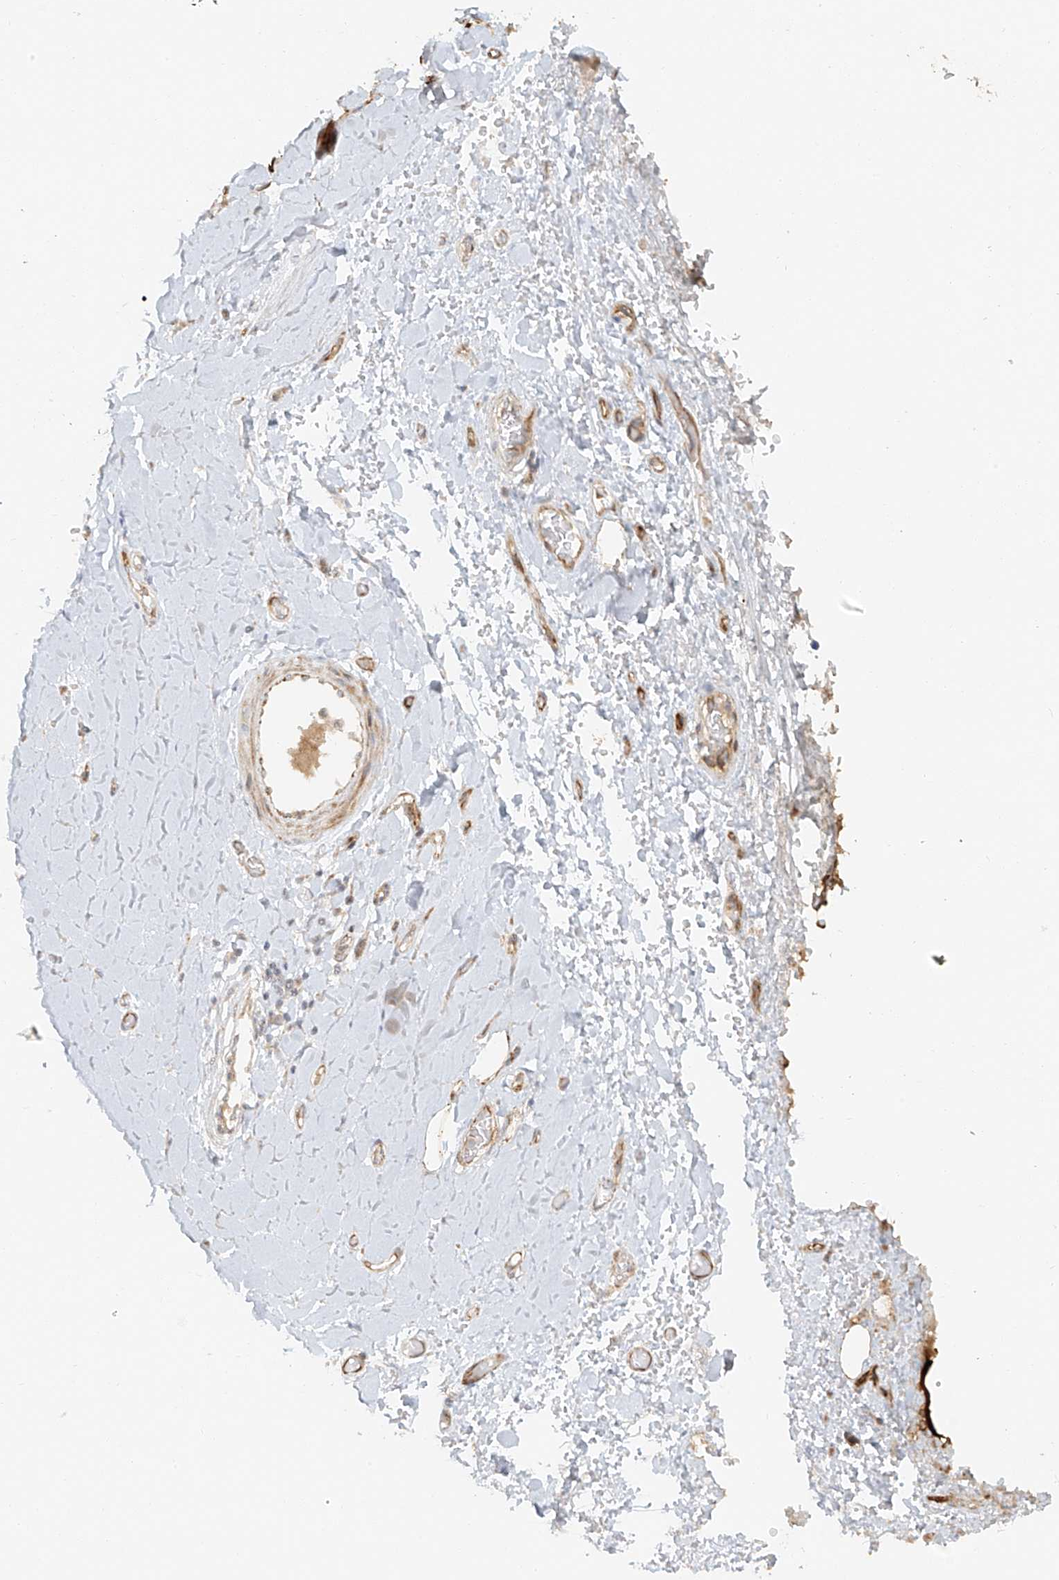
{"staining": {"intensity": "negative", "quantity": "none", "location": "none"}, "tissue": "soft tissue", "cell_type": "Fibroblasts", "image_type": "normal", "snomed": [{"axis": "morphology", "description": "Normal tissue, NOS"}, {"axis": "morphology", "description": "Adenocarcinoma, NOS"}, {"axis": "topography", "description": "Stomach, upper"}, {"axis": "topography", "description": "Peripheral nerve tissue"}], "caption": "This is an immunohistochemistry (IHC) micrograph of benign soft tissue. There is no positivity in fibroblasts.", "gene": "MIPEP", "patient": {"sex": "male", "age": 62}}